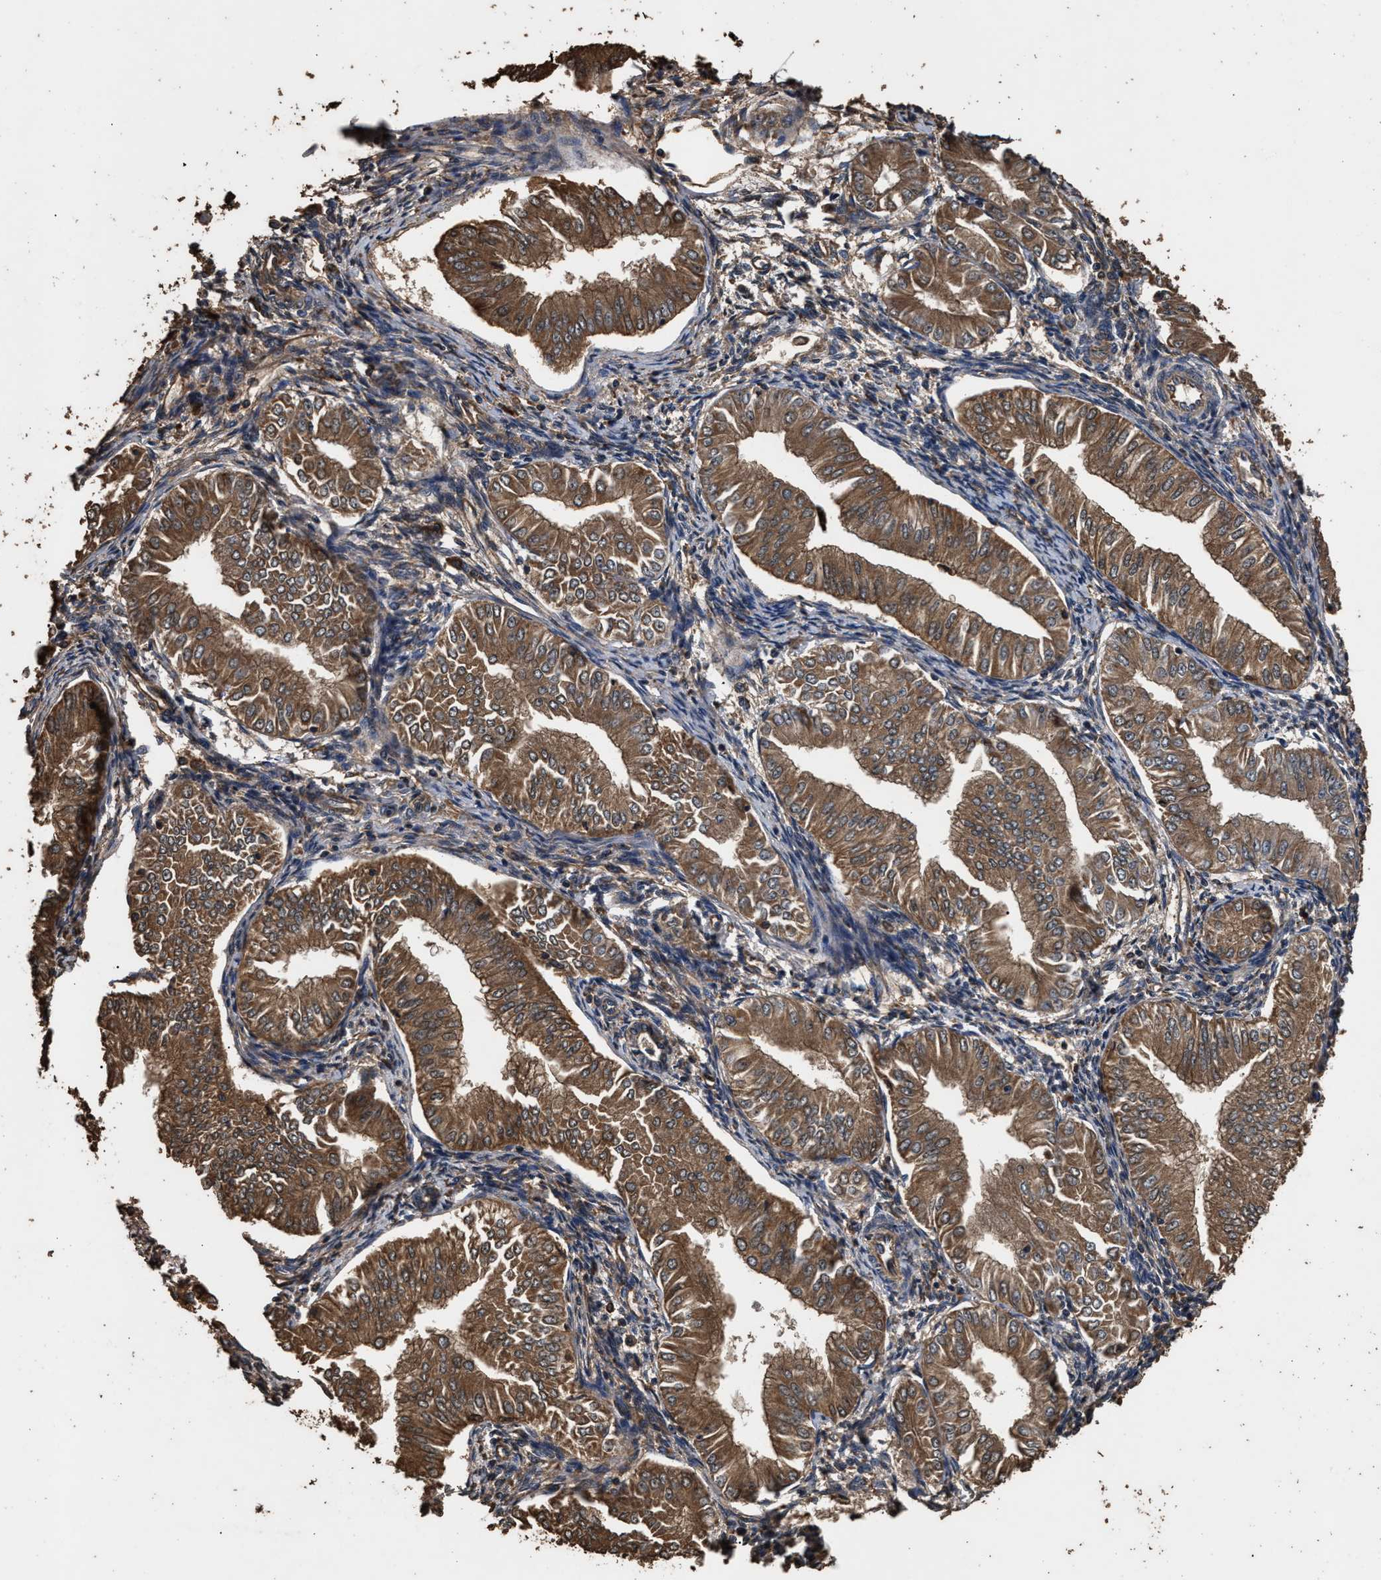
{"staining": {"intensity": "moderate", "quantity": ">75%", "location": "cytoplasmic/membranous"}, "tissue": "endometrial cancer", "cell_type": "Tumor cells", "image_type": "cancer", "snomed": [{"axis": "morphology", "description": "Normal tissue, NOS"}, {"axis": "morphology", "description": "Adenocarcinoma, NOS"}, {"axis": "topography", "description": "Endometrium"}], "caption": "This histopathology image demonstrates immunohistochemistry staining of human endometrial cancer, with medium moderate cytoplasmic/membranous expression in about >75% of tumor cells.", "gene": "KYAT1", "patient": {"sex": "female", "age": 53}}